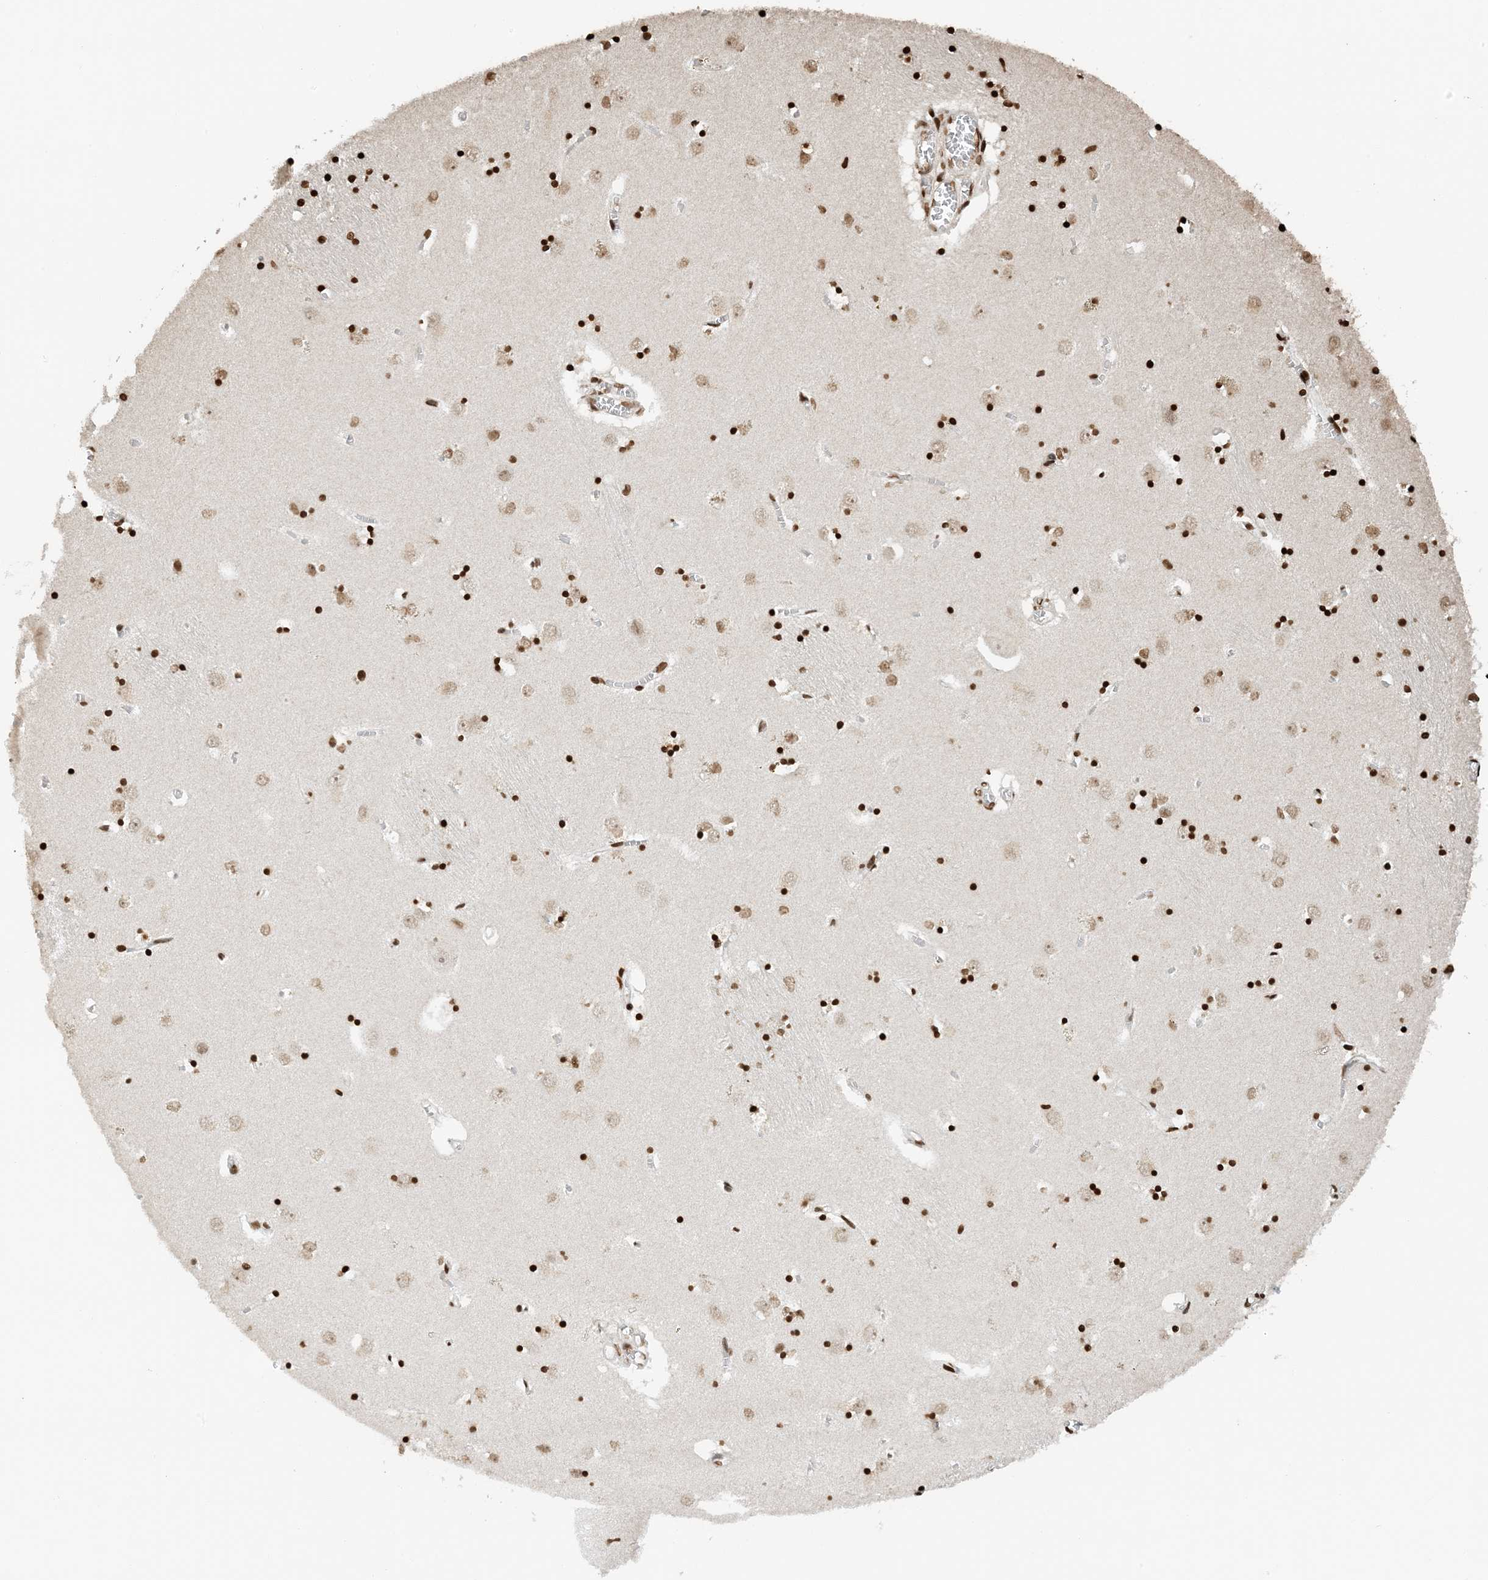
{"staining": {"intensity": "strong", "quantity": ">75%", "location": "nuclear"}, "tissue": "caudate", "cell_type": "Glial cells", "image_type": "normal", "snomed": [{"axis": "morphology", "description": "Normal tissue, NOS"}, {"axis": "topography", "description": "Lateral ventricle wall"}], "caption": "The image demonstrates immunohistochemical staining of benign caudate. There is strong nuclear positivity is seen in about >75% of glial cells. (Stains: DAB in brown, nuclei in blue, Microscopy: brightfield microscopy at high magnification).", "gene": "H3", "patient": {"sex": "male", "age": 70}}